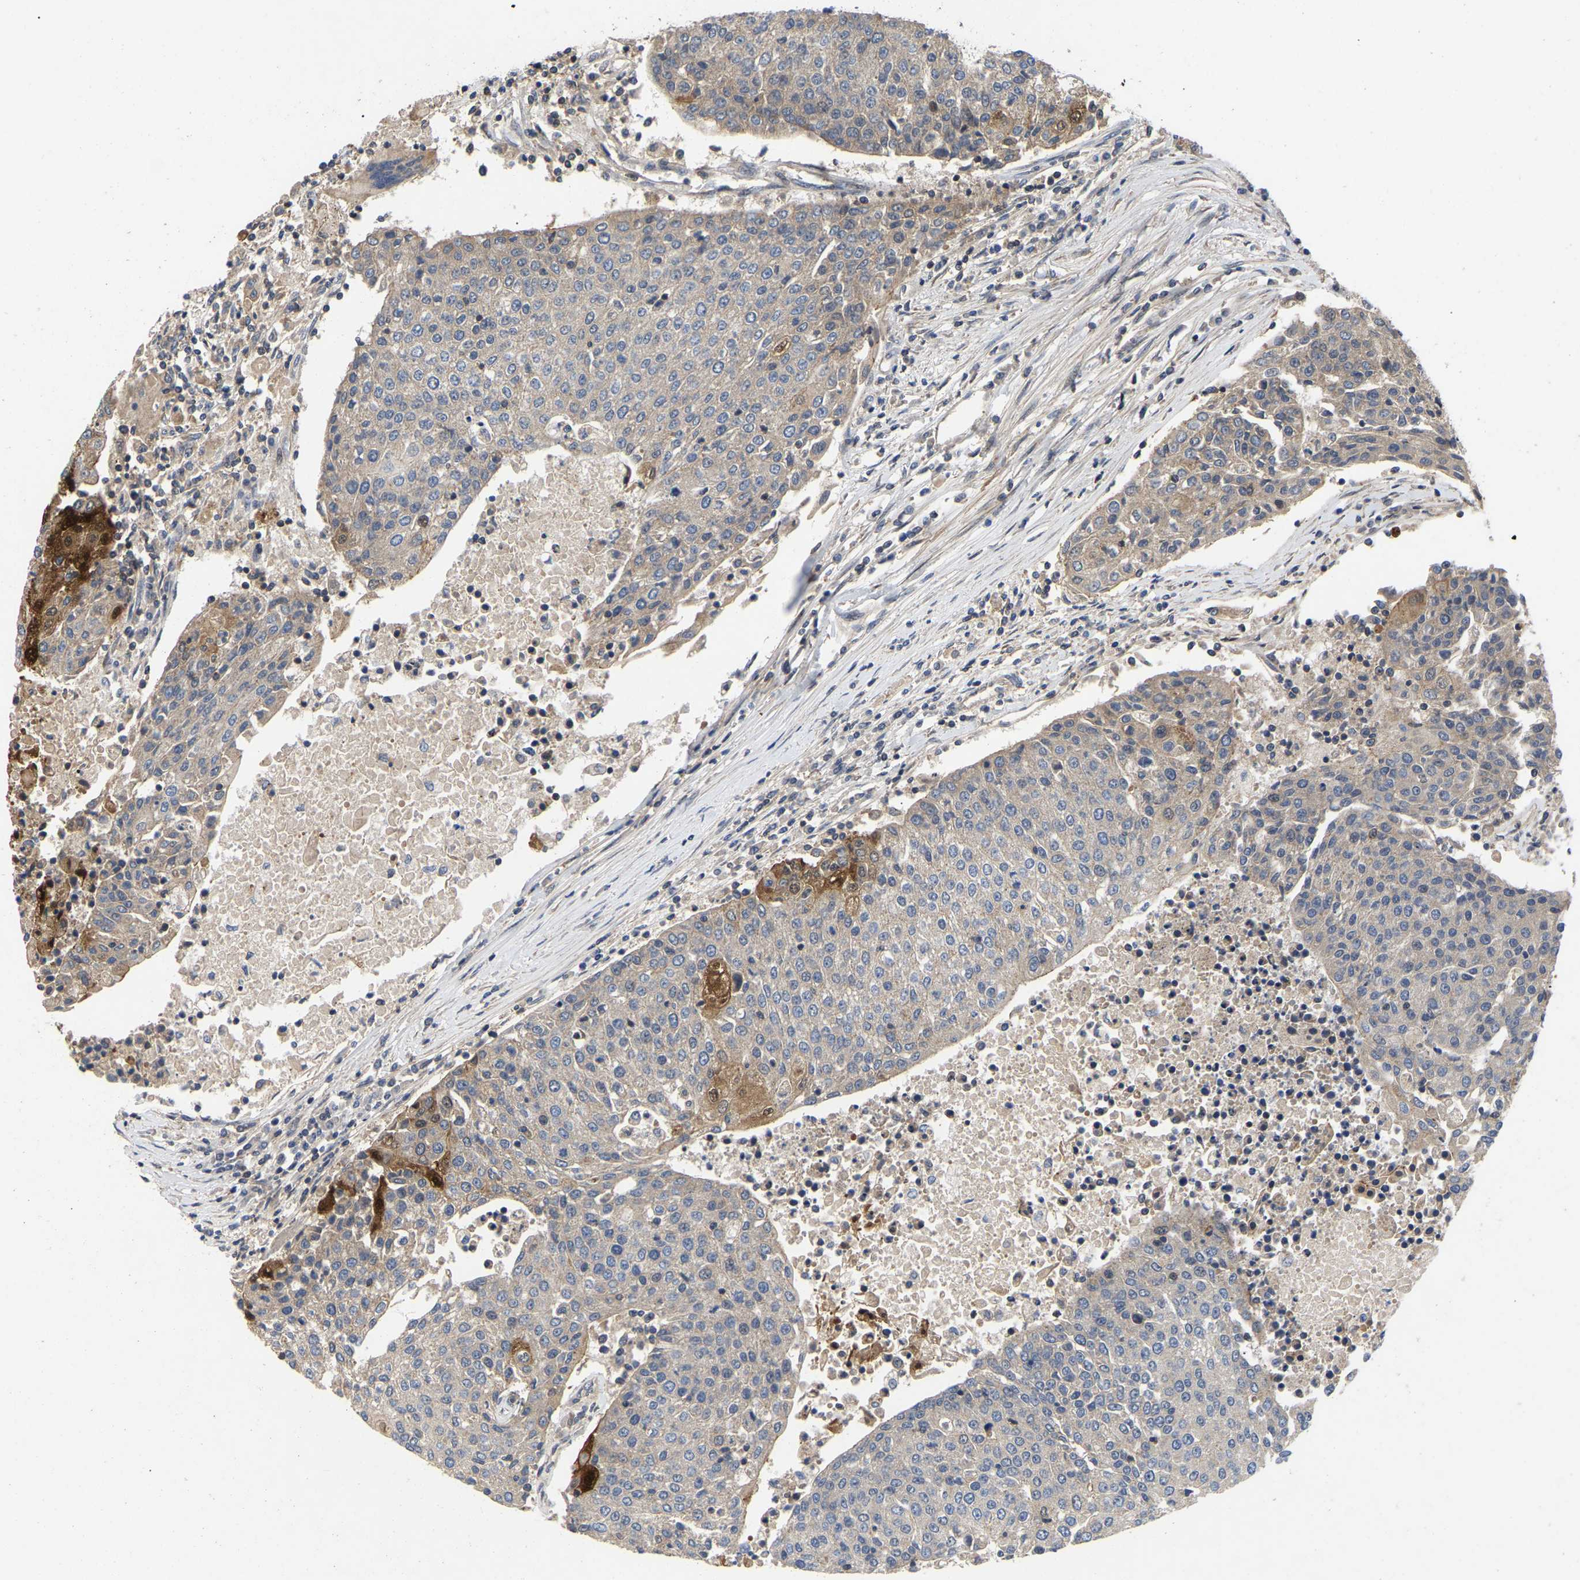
{"staining": {"intensity": "negative", "quantity": "none", "location": "none"}, "tissue": "urothelial cancer", "cell_type": "Tumor cells", "image_type": "cancer", "snomed": [{"axis": "morphology", "description": "Urothelial carcinoma, High grade"}, {"axis": "topography", "description": "Urinary bladder"}], "caption": "A high-resolution micrograph shows immunohistochemistry (IHC) staining of high-grade urothelial carcinoma, which demonstrates no significant staining in tumor cells.", "gene": "PRDM14", "patient": {"sex": "female", "age": 85}}